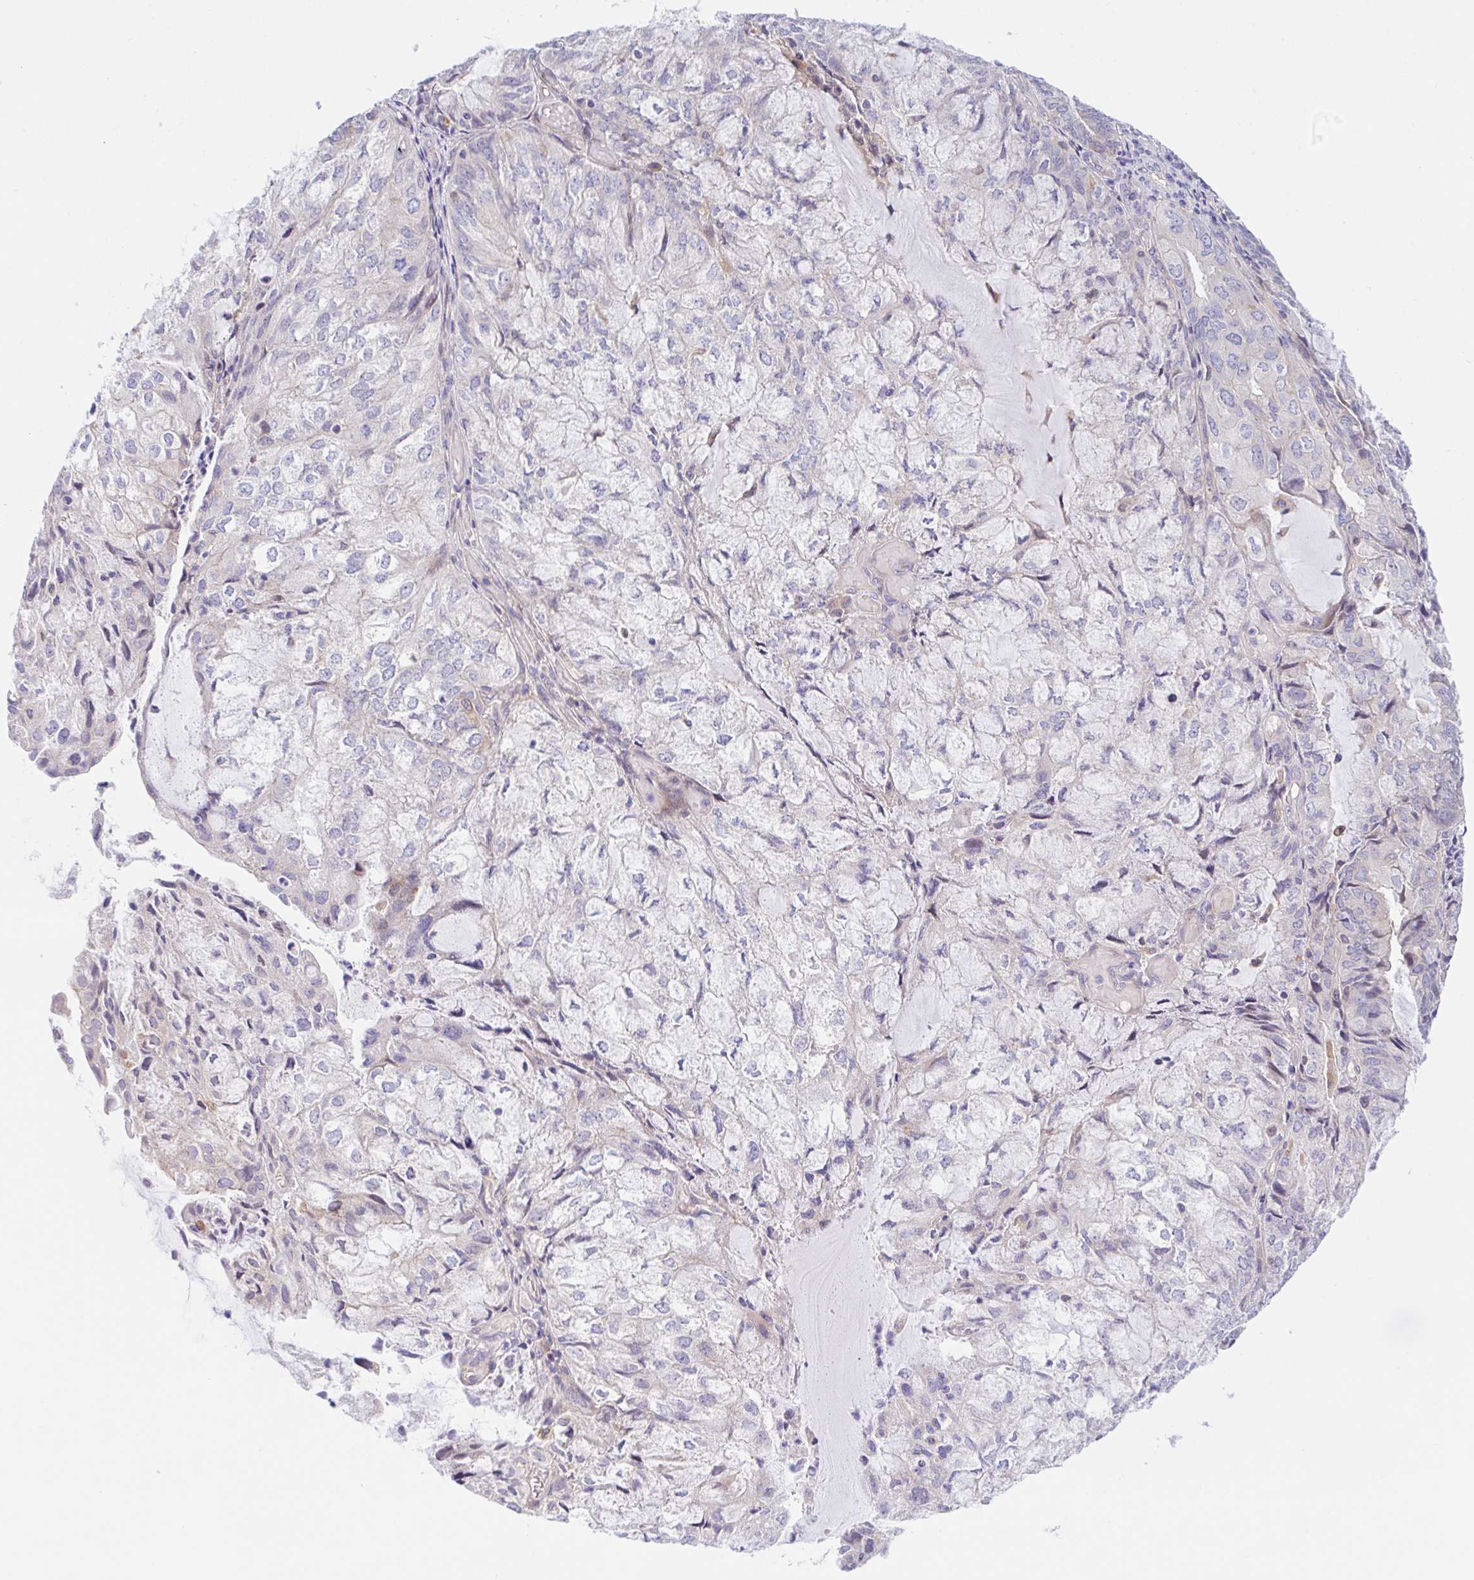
{"staining": {"intensity": "negative", "quantity": "none", "location": "none"}, "tissue": "endometrial cancer", "cell_type": "Tumor cells", "image_type": "cancer", "snomed": [{"axis": "morphology", "description": "Adenocarcinoma, NOS"}, {"axis": "topography", "description": "Endometrium"}], "caption": "This micrograph is of endometrial adenocarcinoma stained with immunohistochemistry to label a protein in brown with the nuclei are counter-stained blue. There is no staining in tumor cells. (DAB IHC visualized using brightfield microscopy, high magnification).", "gene": "TMEM86A", "patient": {"sex": "female", "age": 81}}